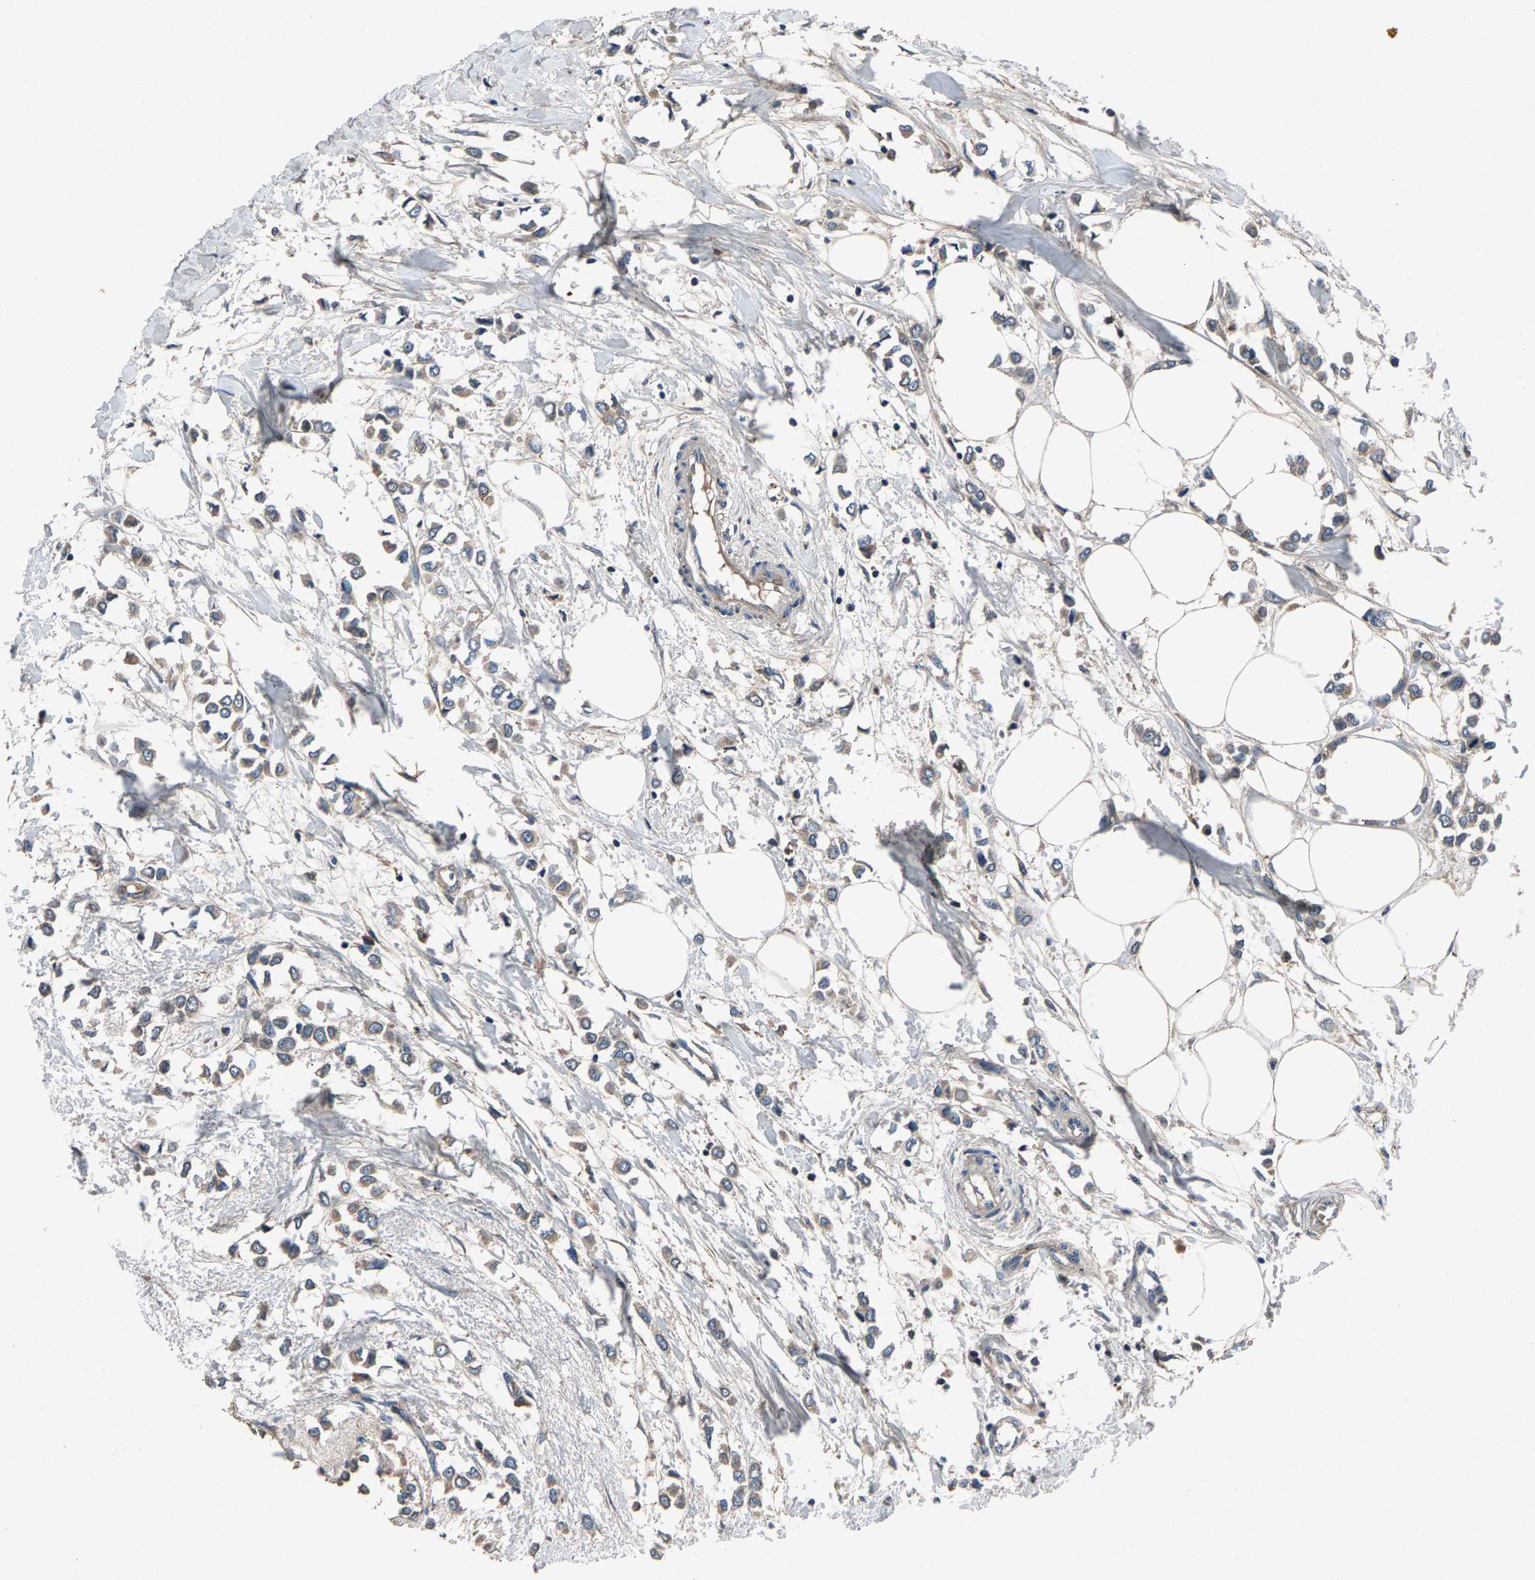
{"staining": {"intensity": "weak", "quantity": ">75%", "location": "cytoplasmic/membranous"}, "tissue": "breast cancer", "cell_type": "Tumor cells", "image_type": "cancer", "snomed": [{"axis": "morphology", "description": "Lobular carcinoma"}, {"axis": "topography", "description": "Breast"}], "caption": "Breast lobular carcinoma tissue exhibits weak cytoplasmic/membranous positivity in approximately >75% of tumor cells, visualized by immunohistochemistry.", "gene": "PRXL2C", "patient": {"sex": "female", "age": 51}}